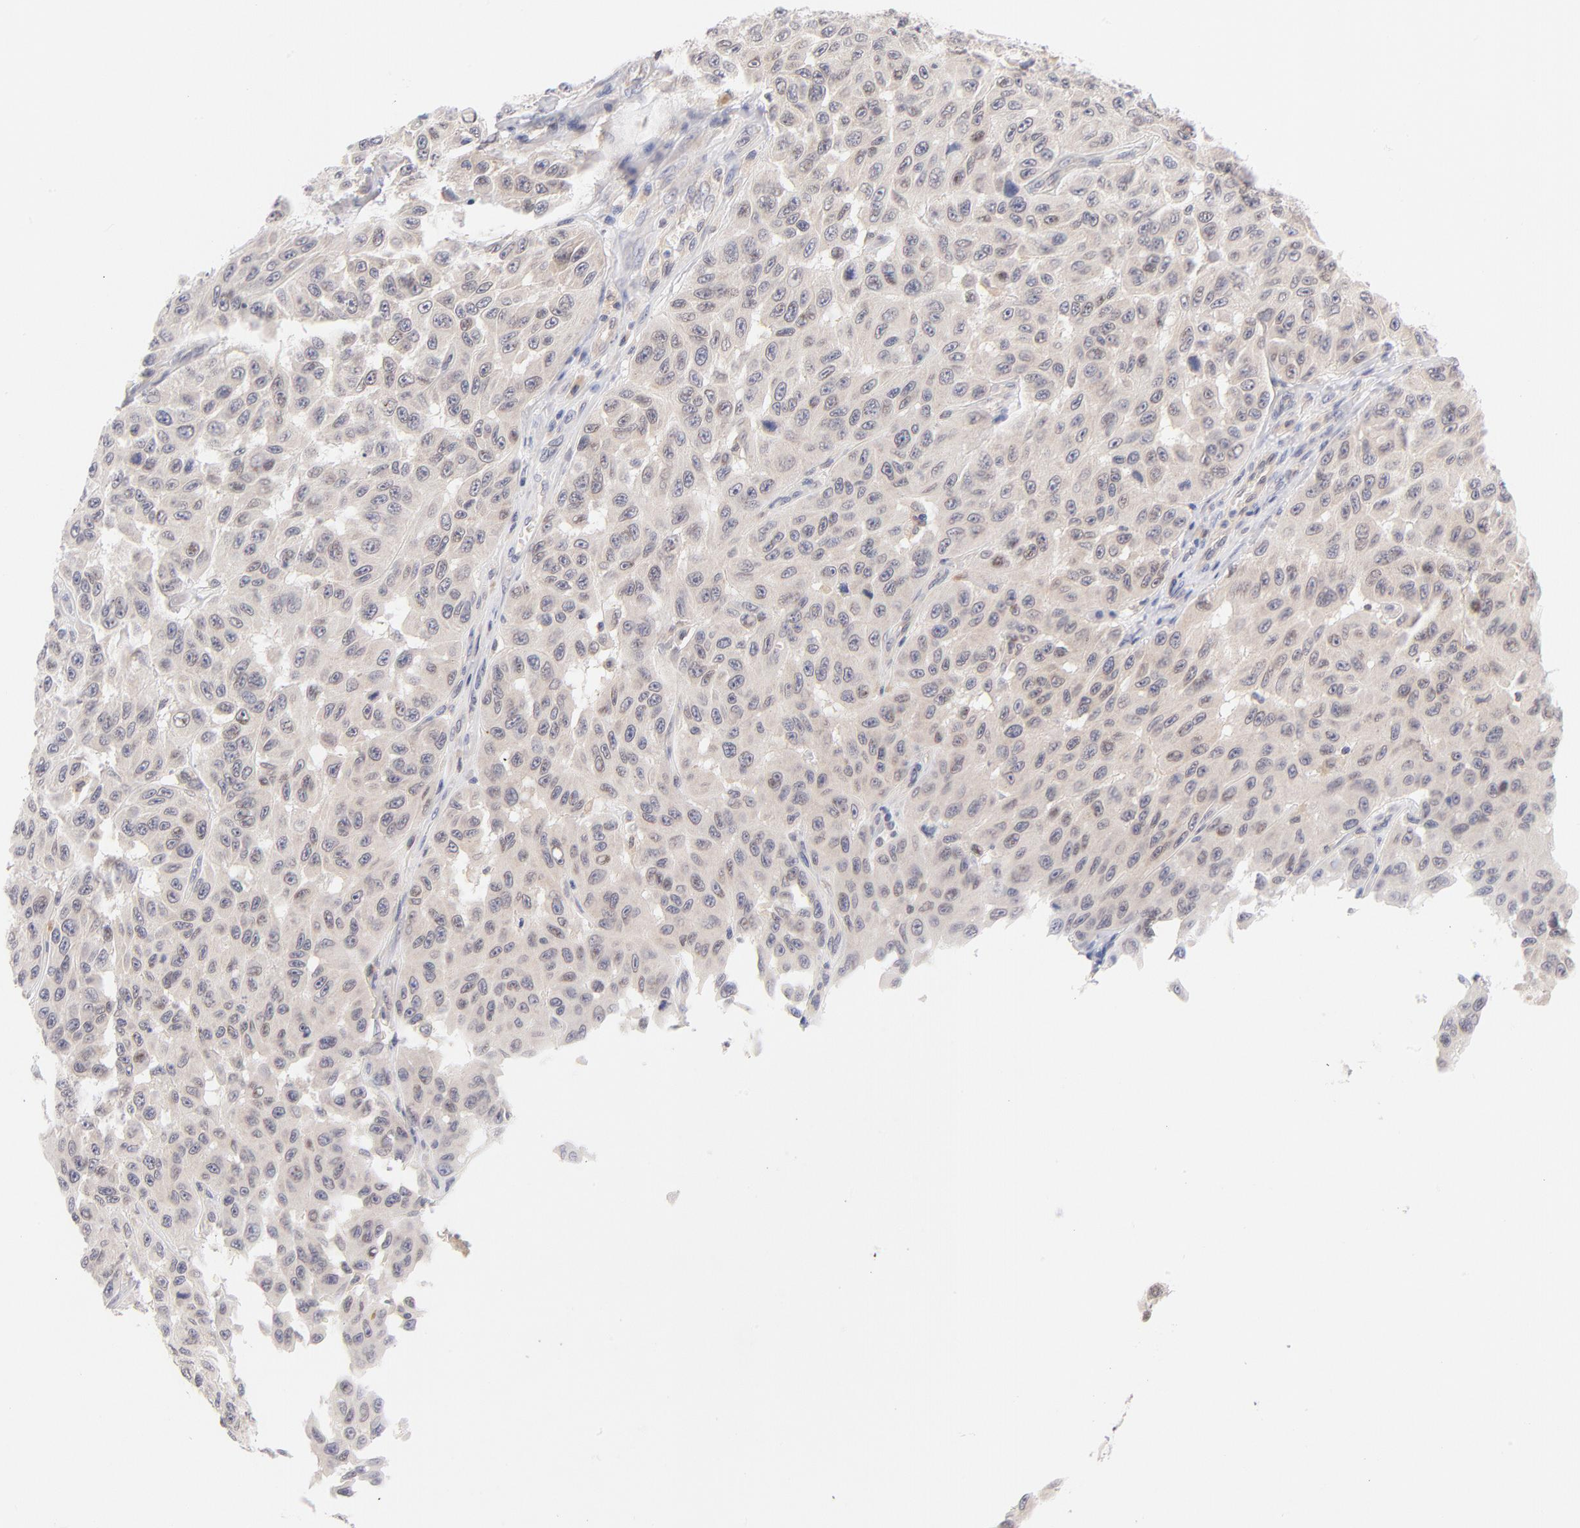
{"staining": {"intensity": "negative", "quantity": "none", "location": "none"}, "tissue": "melanoma", "cell_type": "Tumor cells", "image_type": "cancer", "snomed": [{"axis": "morphology", "description": "Malignant melanoma, NOS"}, {"axis": "topography", "description": "Skin"}], "caption": "Immunohistochemistry (IHC) of human malignant melanoma demonstrates no positivity in tumor cells.", "gene": "CASP6", "patient": {"sex": "male", "age": 30}}